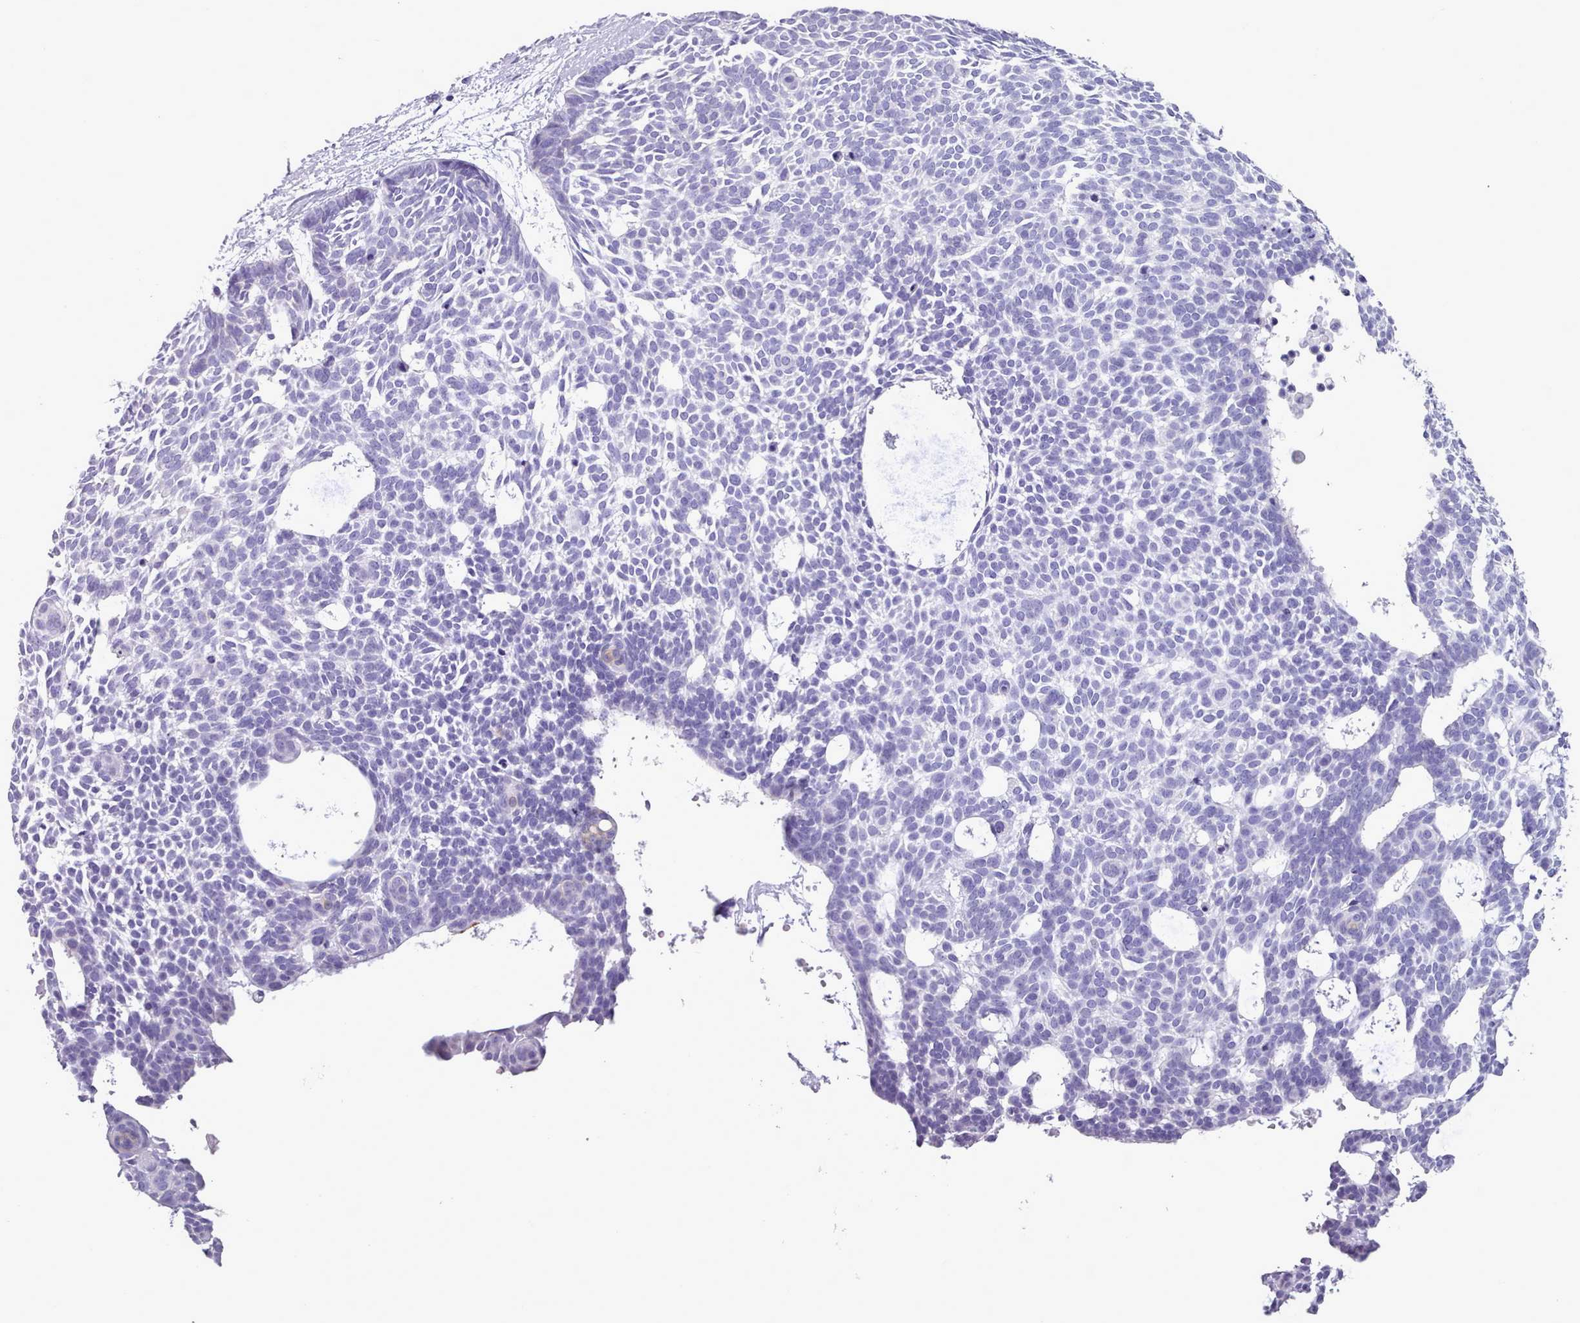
{"staining": {"intensity": "negative", "quantity": "none", "location": "none"}, "tissue": "skin cancer", "cell_type": "Tumor cells", "image_type": "cancer", "snomed": [{"axis": "morphology", "description": "Basal cell carcinoma"}, {"axis": "topography", "description": "Skin"}], "caption": "The micrograph demonstrates no staining of tumor cells in basal cell carcinoma (skin).", "gene": "FPGS", "patient": {"sex": "male", "age": 61}}